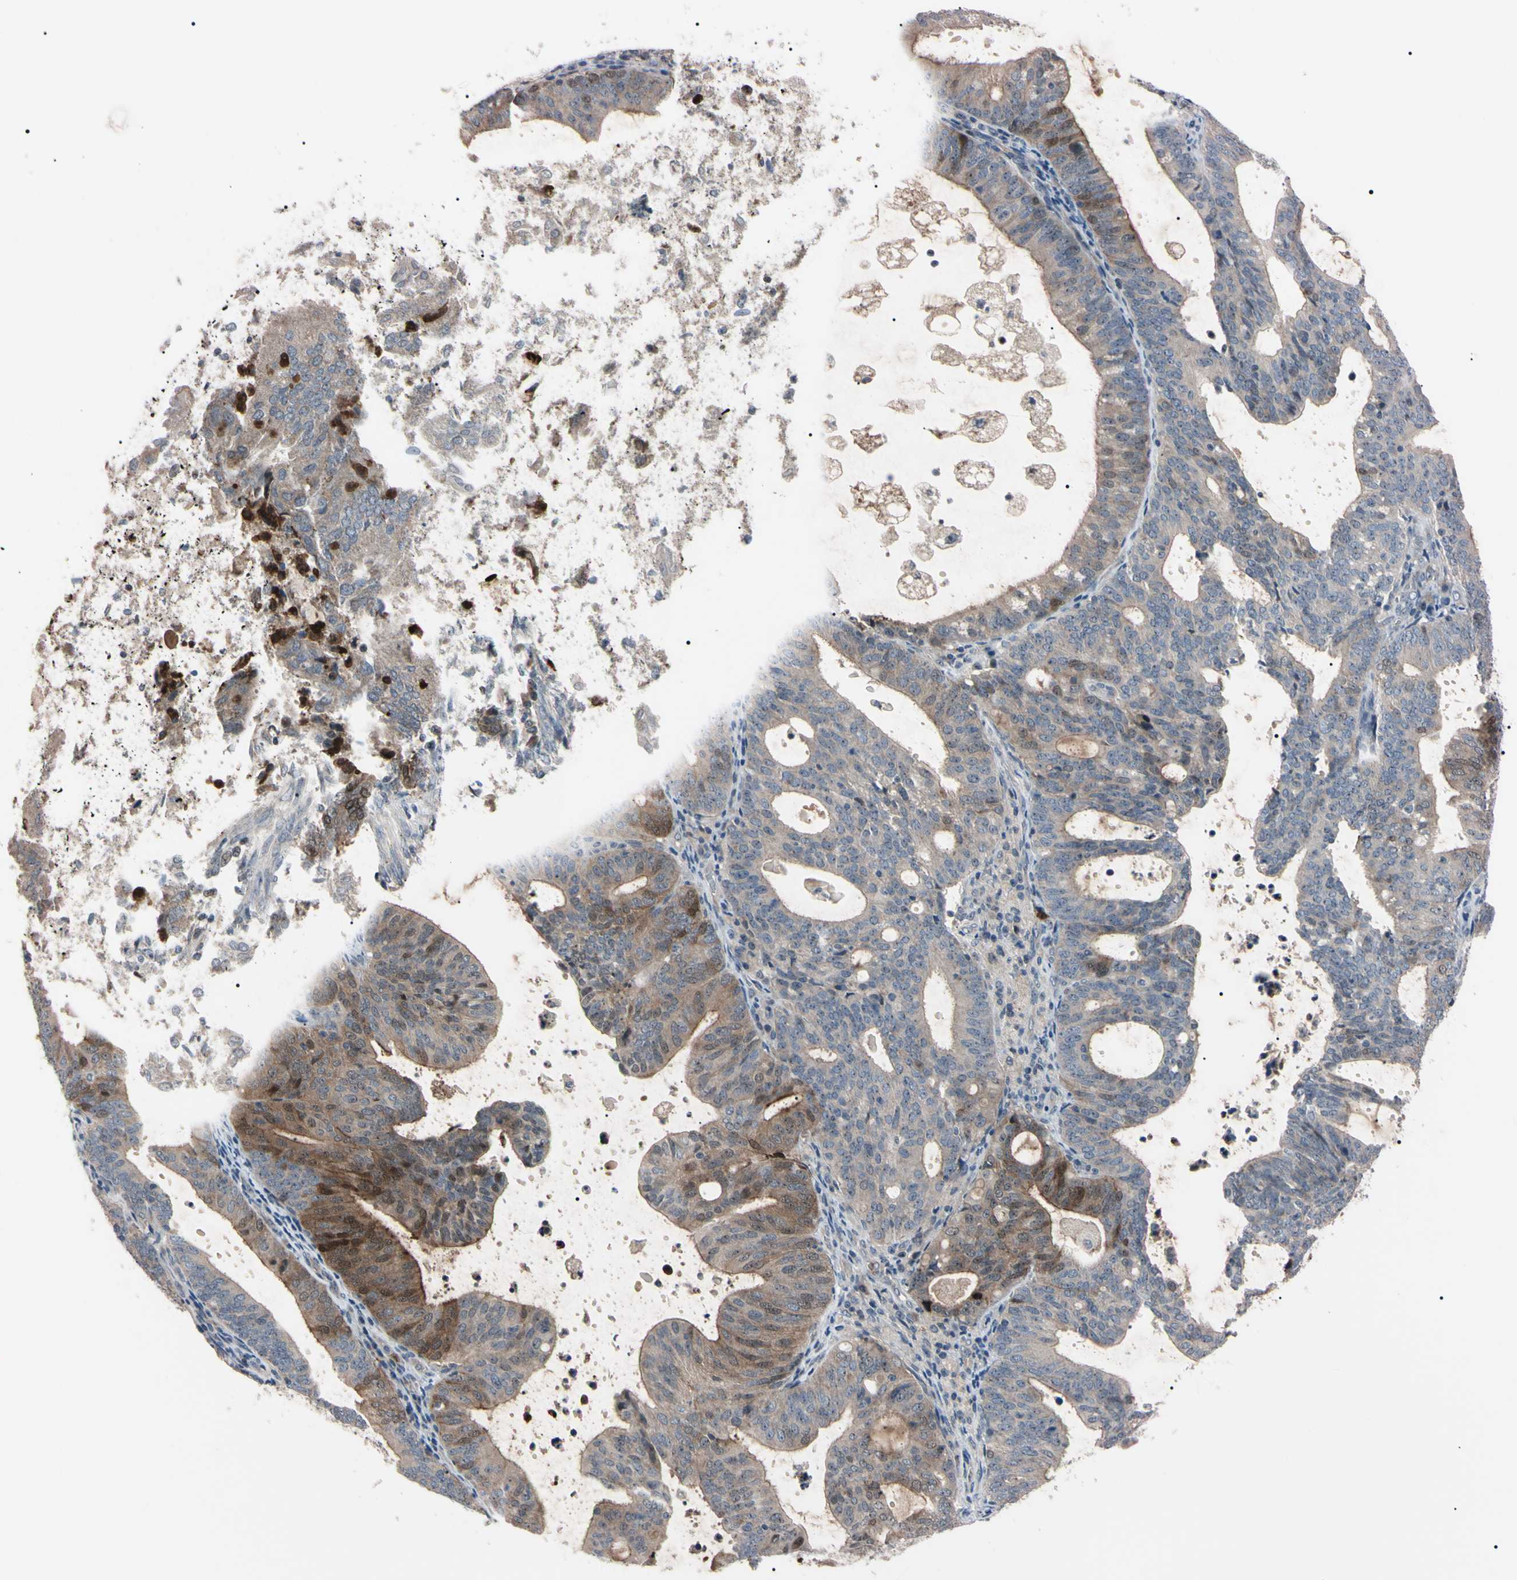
{"staining": {"intensity": "moderate", "quantity": "<25%", "location": "cytoplasmic/membranous,nuclear"}, "tissue": "endometrial cancer", "cell_type": "Tumor cells", "image_type": "cancer", "snomed": [{"axis": "morphology", "description": "Adenocarcinoma, NOS"}, {"axis": "topography", "description": "Uterus"}], "caption": "Approximately <25% of tumor cells in human endometrial cancer (adenocarcinoma) demonstrate moderate cytoplasmic/membranous and nuclear protein staining as visualized by brown immunohistochemical staining.", "gene": "TRAF5", "patient": {"sex": "female", "age": 83}}